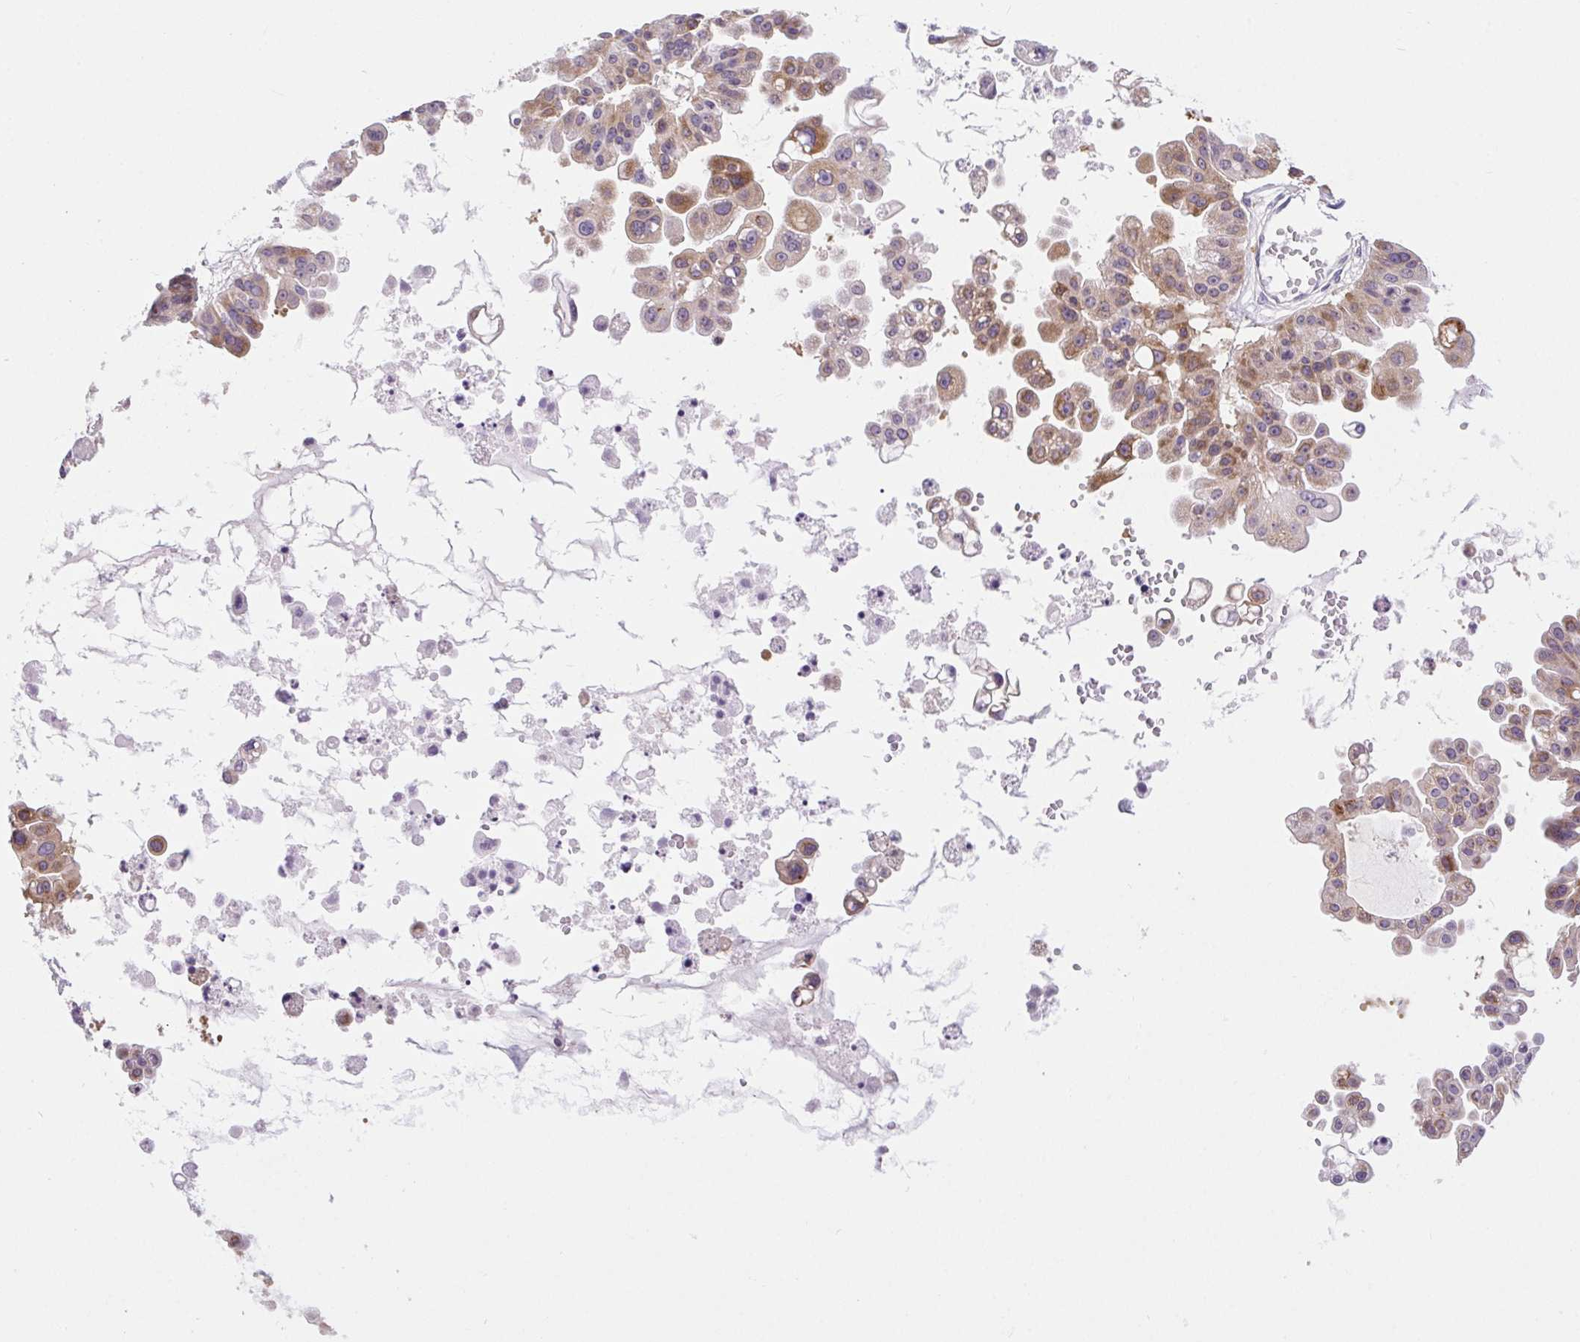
{"staining": {"intensity": "moderate", "quantity": "25%-75%", "location": "cytoplasmic/membranous"}, "tissue": "ovarian cancer", "cell_type": "Tumor cells", "image_type": "cancer", "snomed": [{"axis": "morphology", "description": "Cystadenocarcinoma, serous, NOS"}, {"axis": "topography", "description": "Ovary"}], "caption": "Immunohistochemistry (IHC) histopathology image of ovarian serous cystadenocarcinoma stained for a protein (brown), which reveals medium levels of moderate cytoplasmic/membranous expression in about 25%-75% of tumor cells.", "gene": "BCAS1", "patient": {"sex": "female", "age": 56}}